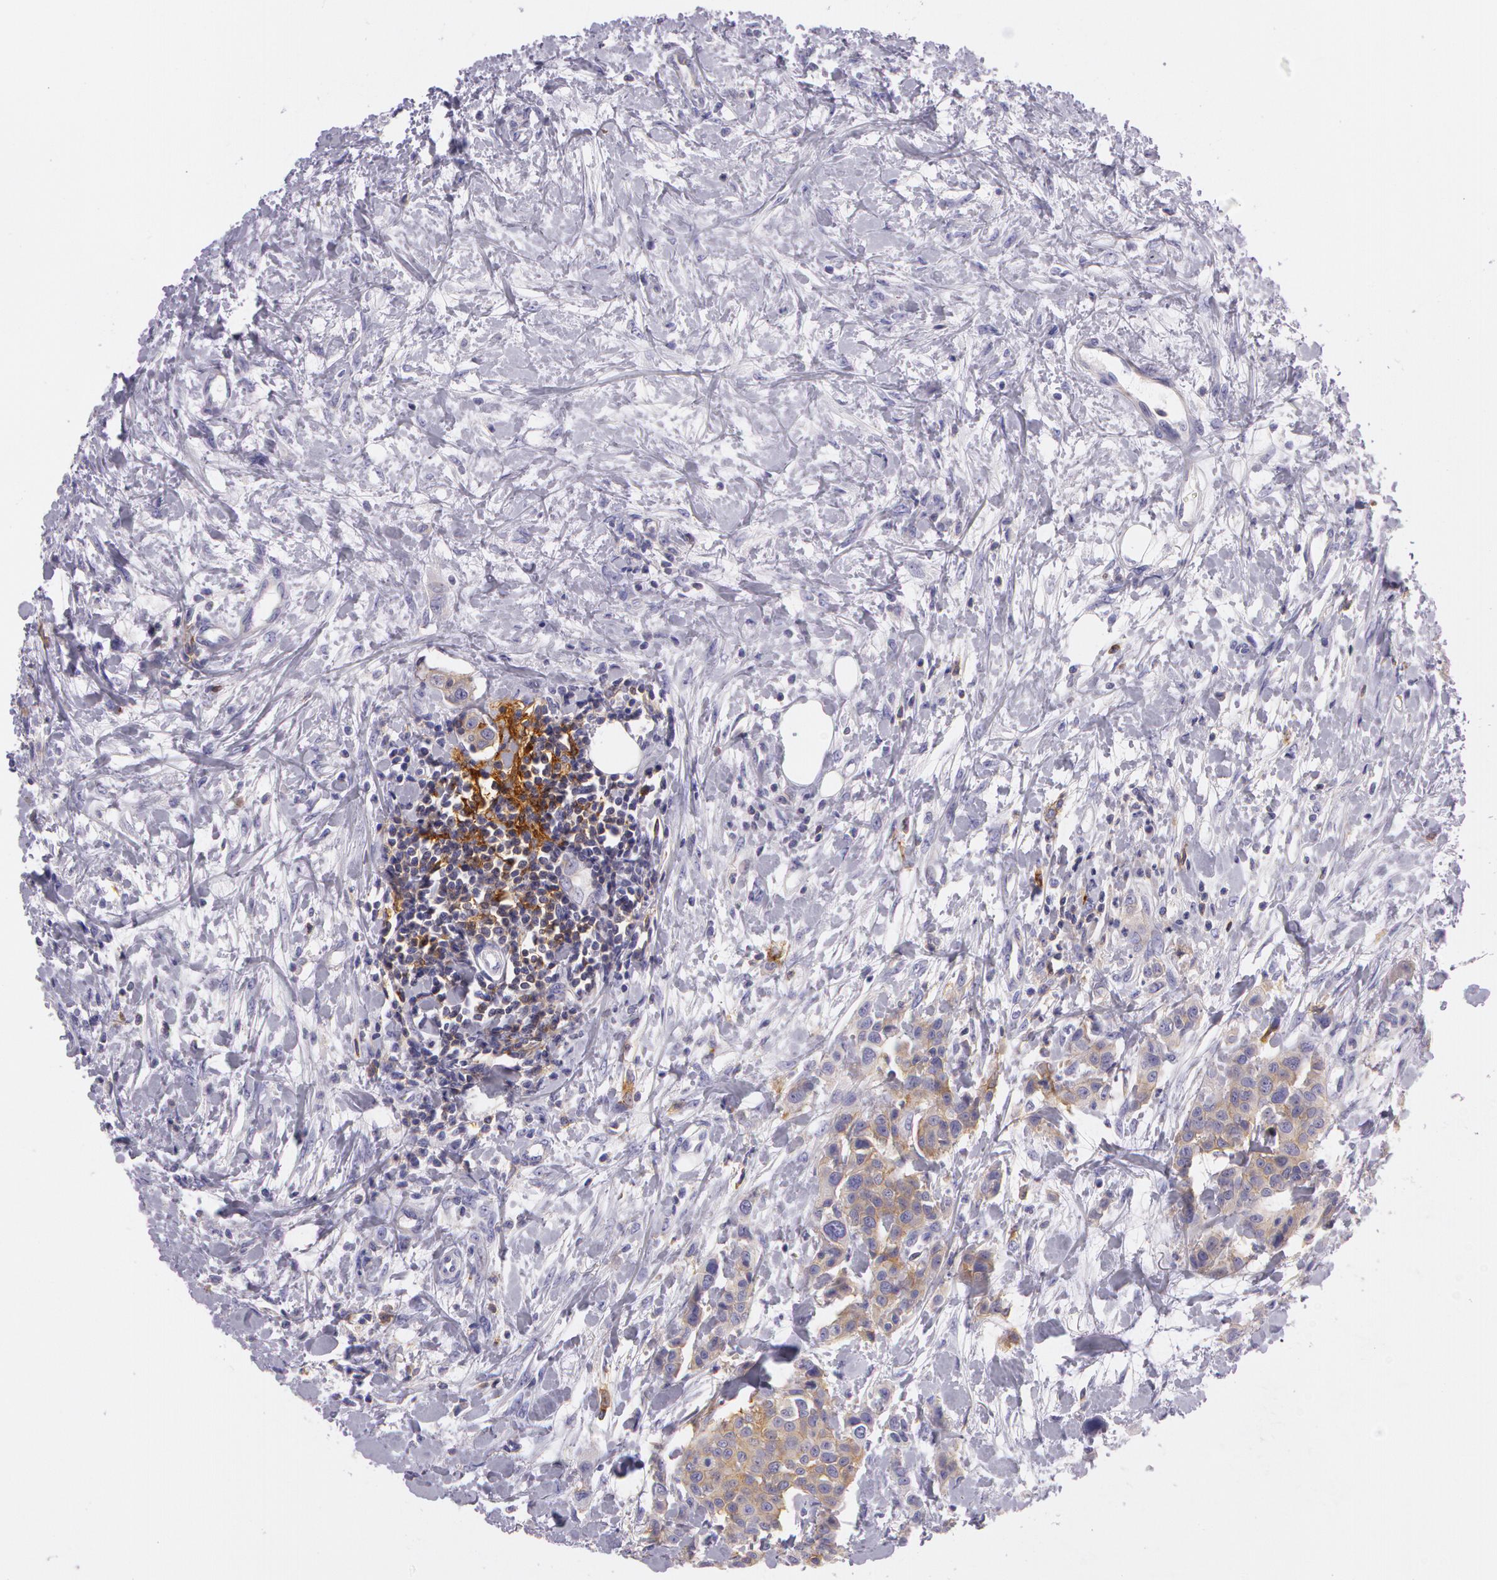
{"staining": {"intensity": "weak", "quantity": ">75%", "location": "cytoplasmic/membranous"}, "tissue": "urothelial cancer", "cell_type": "Tumor cells", "image_type": "cancer", "snomed": [{"axis": "morphology", "description": "Urothelial carcinoma, High grade"}, {"axis": "topography", "description": "Urinary bladder"}], "caption": "Immunohistochemical staining of human urothelial cancer shows low levels of weak cytoplasmic/membranous positivity in about >75% of tumor cells.", "gene": "LY75", "patient": {"sex": "male", "age": 56}}